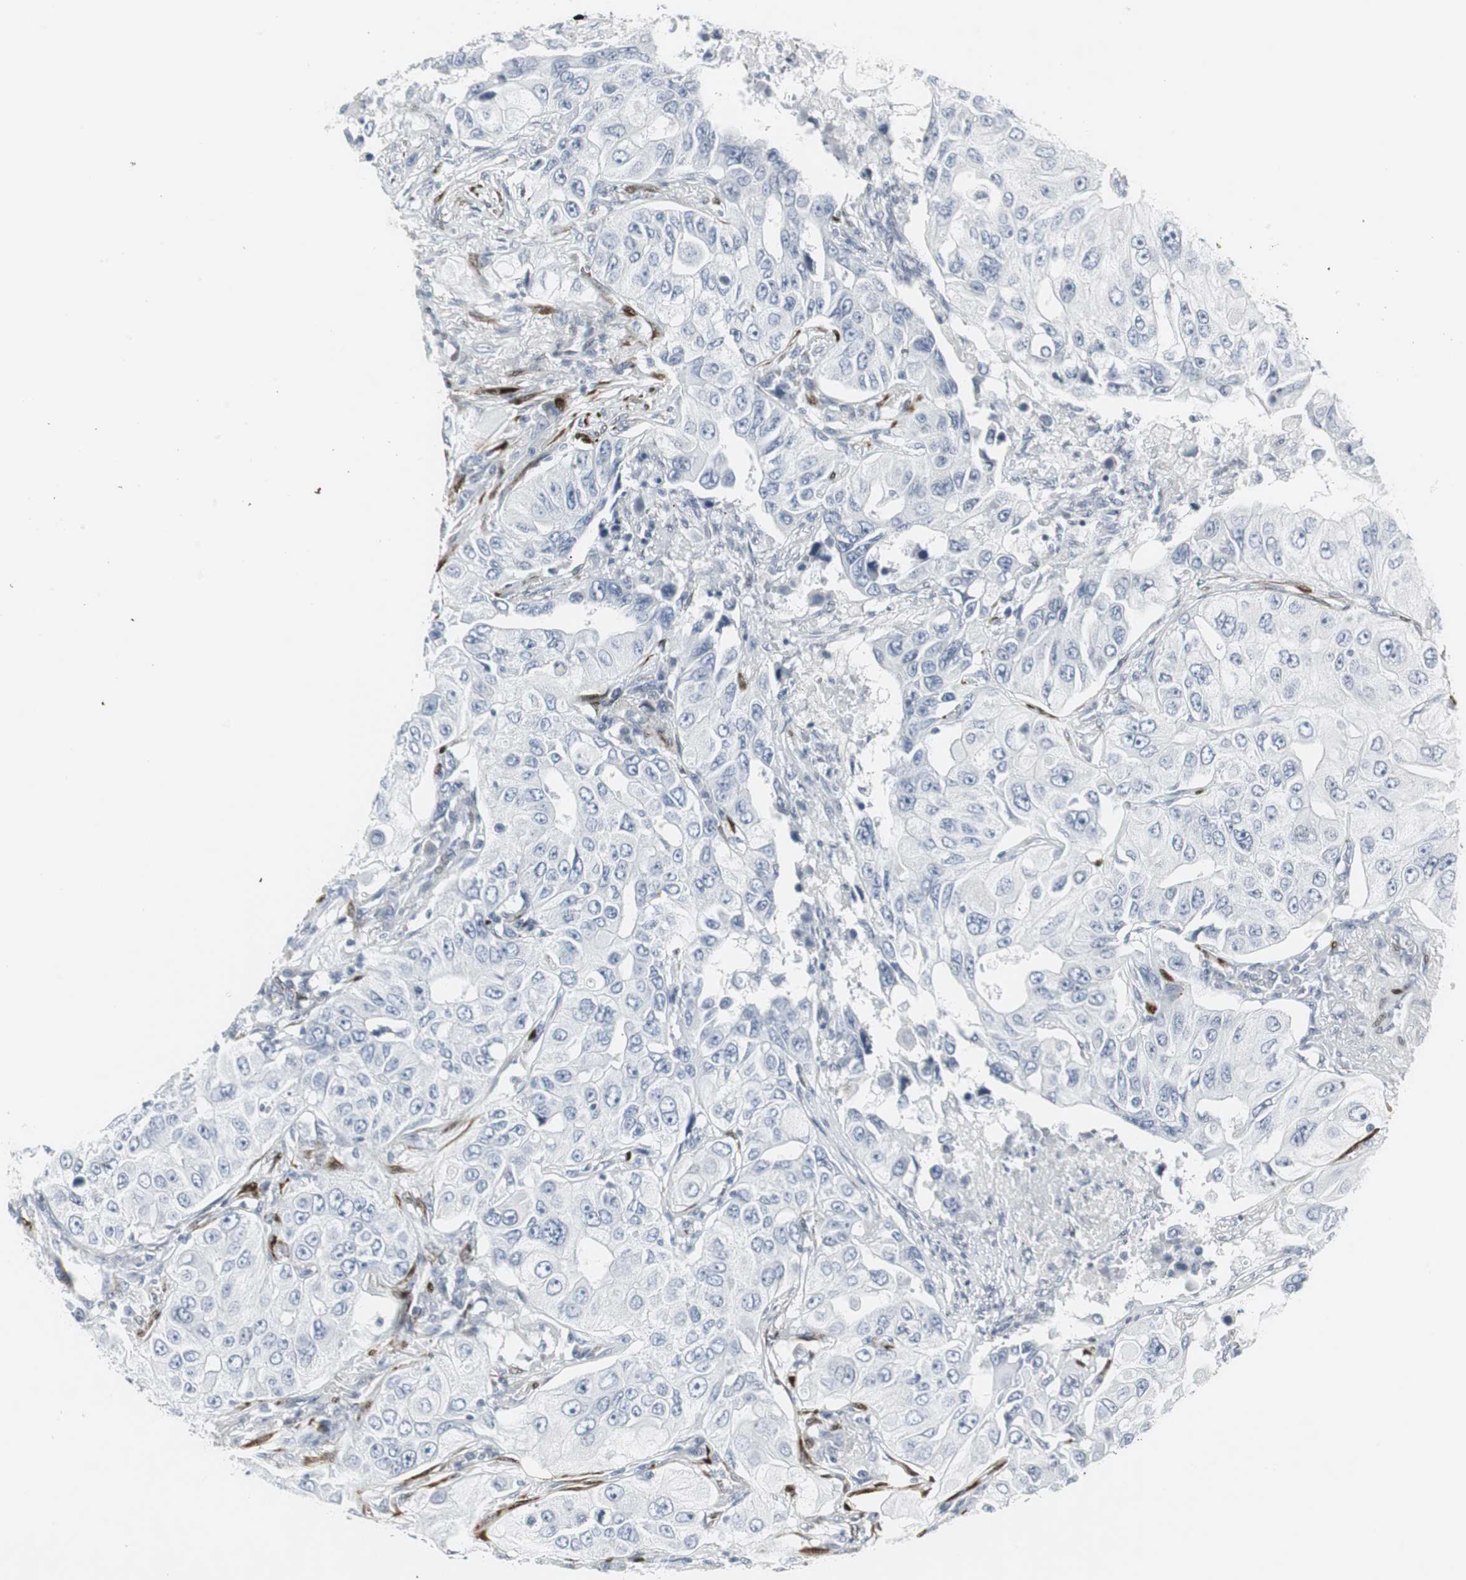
{"staining": {"intensity": "negative", "quantity": "none", "location": "none"}, "tissue": "lung cancer", "cell_type": "Tumor cells", "image_type": "cancer", "snomed": [{"axis": "morphology", "description": "Adenocarcinoma, NOS"}, {"axis": "topography", "description": "Lung"}], "caption": "This is an immunohistochemistry (IHC) micrograph of adenocarcinoma (lung). There is no positivity in tumor cells.", "gene": "PPP1R14A", "patient": {"sex": "male", "age": 84}}